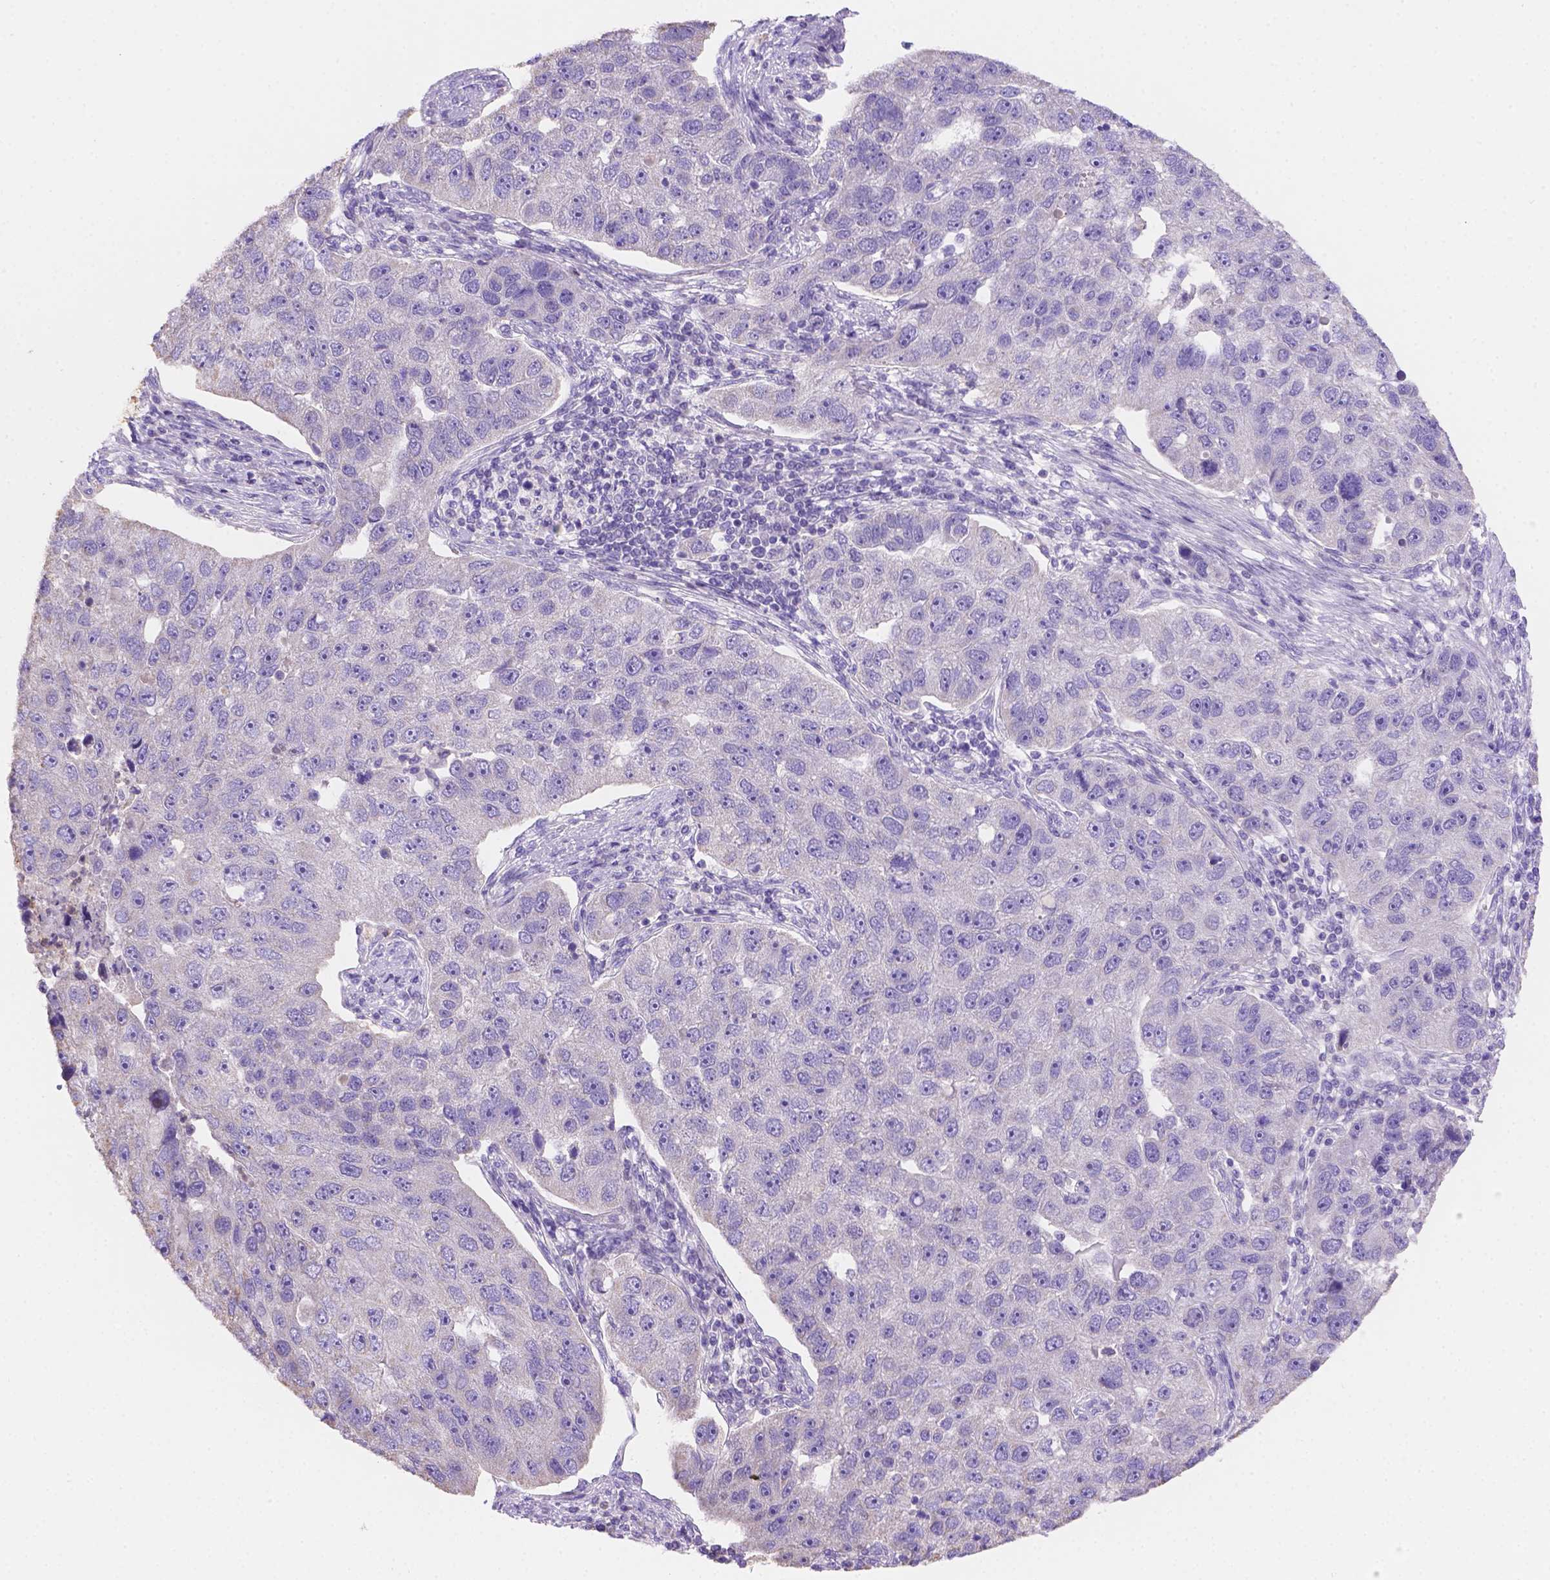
{"staining": {"intensity": "negative", "quantity": "none", "location": "none"}, "tissue": "pancreatic cancer", "cell_type": "Tumor cells", "image_type": "cancer", "snomed": [{"axis": "morphology", "description": "Adenocarcinoma, NOS"}, {"axis": "topography", "description": "Pancreas"}], "caption": "IHC histopathology image of human pancreatic cancer (adenocarcinoma) stained for a protein (brown), which reveals no staining in tumor cells. Nuclei are stained in blue.", "gene": "NXPE2", "patient": {"sex": "female", "age": 61}}